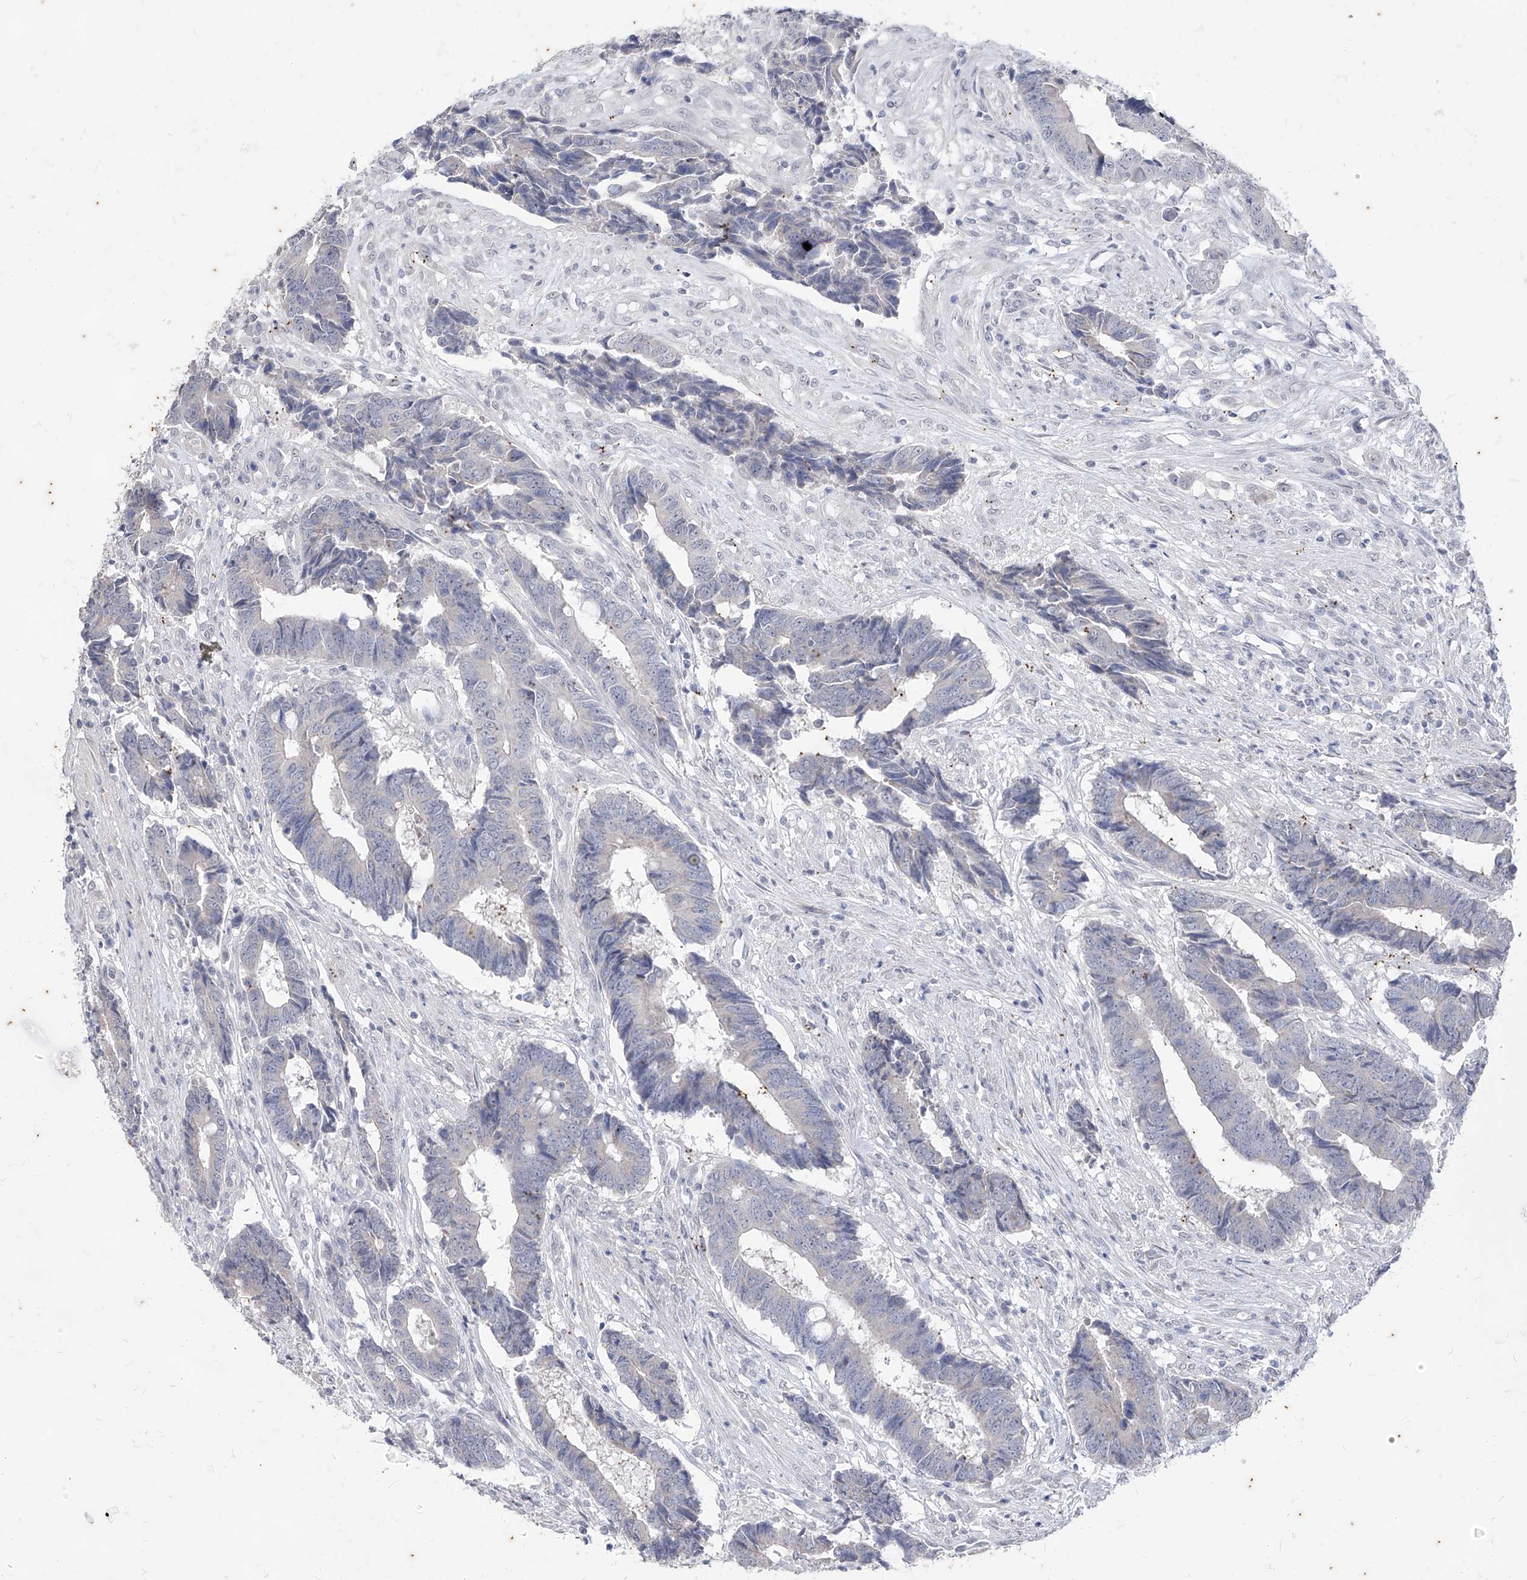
{"staining": {"intensity": "negative", "quantity": "none", "location": "none"}, "tissue": "colorectal cancer", "cell_type": "Tumor cells", "image_type": "cancer", "snomed": [{"axis": "morphology", "description": "Adenocarcinoma, NOS"}, {"axis": "topography", "description": "Rectum"}], "caption": "A photomicrograph of colorectal cancer (adenocarcinoma) stained for a protein shows no brown staining in tumor cells.", "gene": "PHF20L1", "patient": {"sex": "male", "age": 84}}